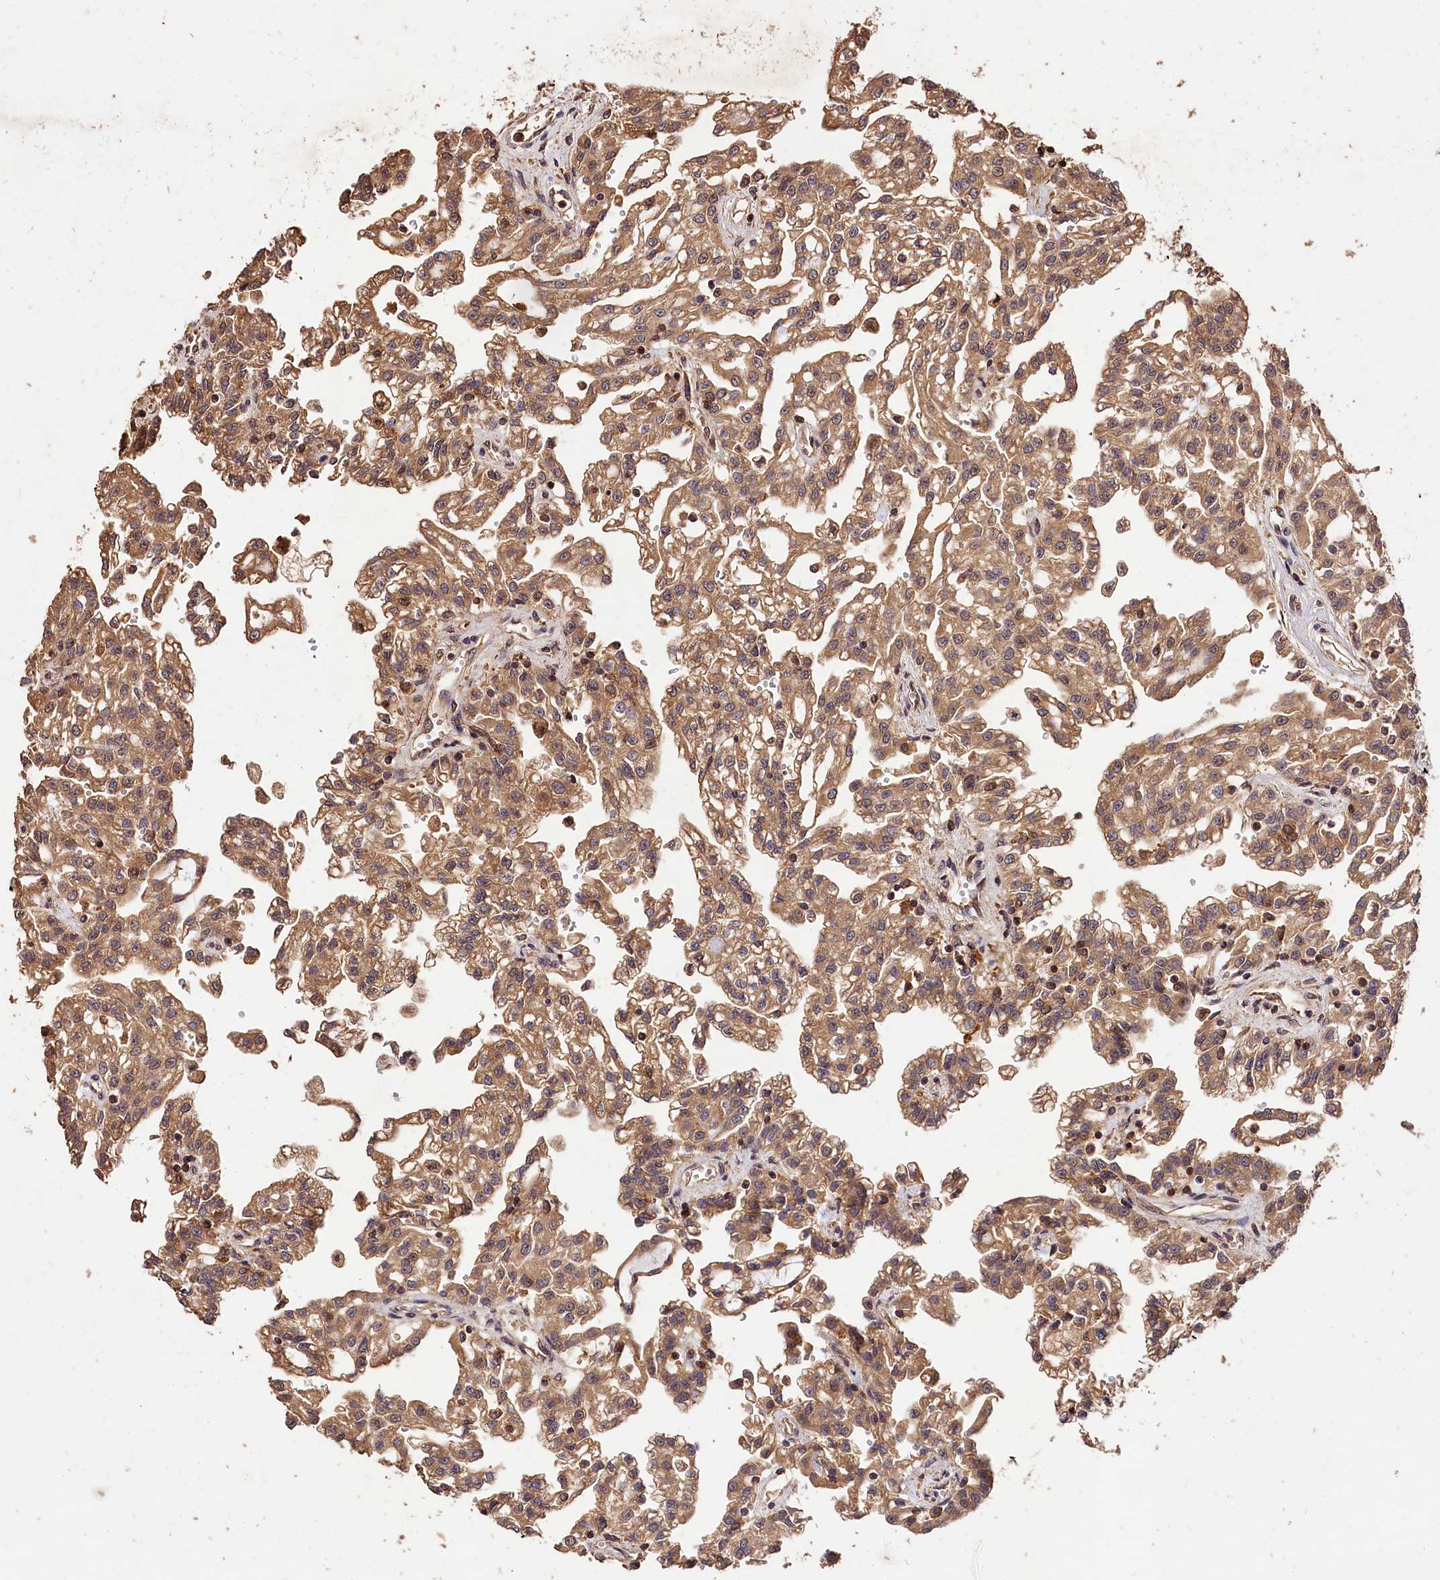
{"staining": {"intensity": "moderate", "quantity": ">75%", "location": "cytoplasmic/membranous"}, "tissue": "renal cancer", "cell_type": "Tumor cells", "image_type": "cancer", "snomed": [{"axis": "morphology", "description": "Adenocarcinoma, NOS"}, {"axis": "topography", "description": "Kidney"}], "caption": "Protein staining of renal cancer tissue displays moderate cytoplasmic/membranous staining in about >75% of tumor cells. (Stains: DAB (3,3'-diaminobenzidine) in brown, nuclei in blue, Microscopy: brightfield microscopy at high magnification).", "gene": "KPTN", "patient": {"sex": "male", "age": 63}}